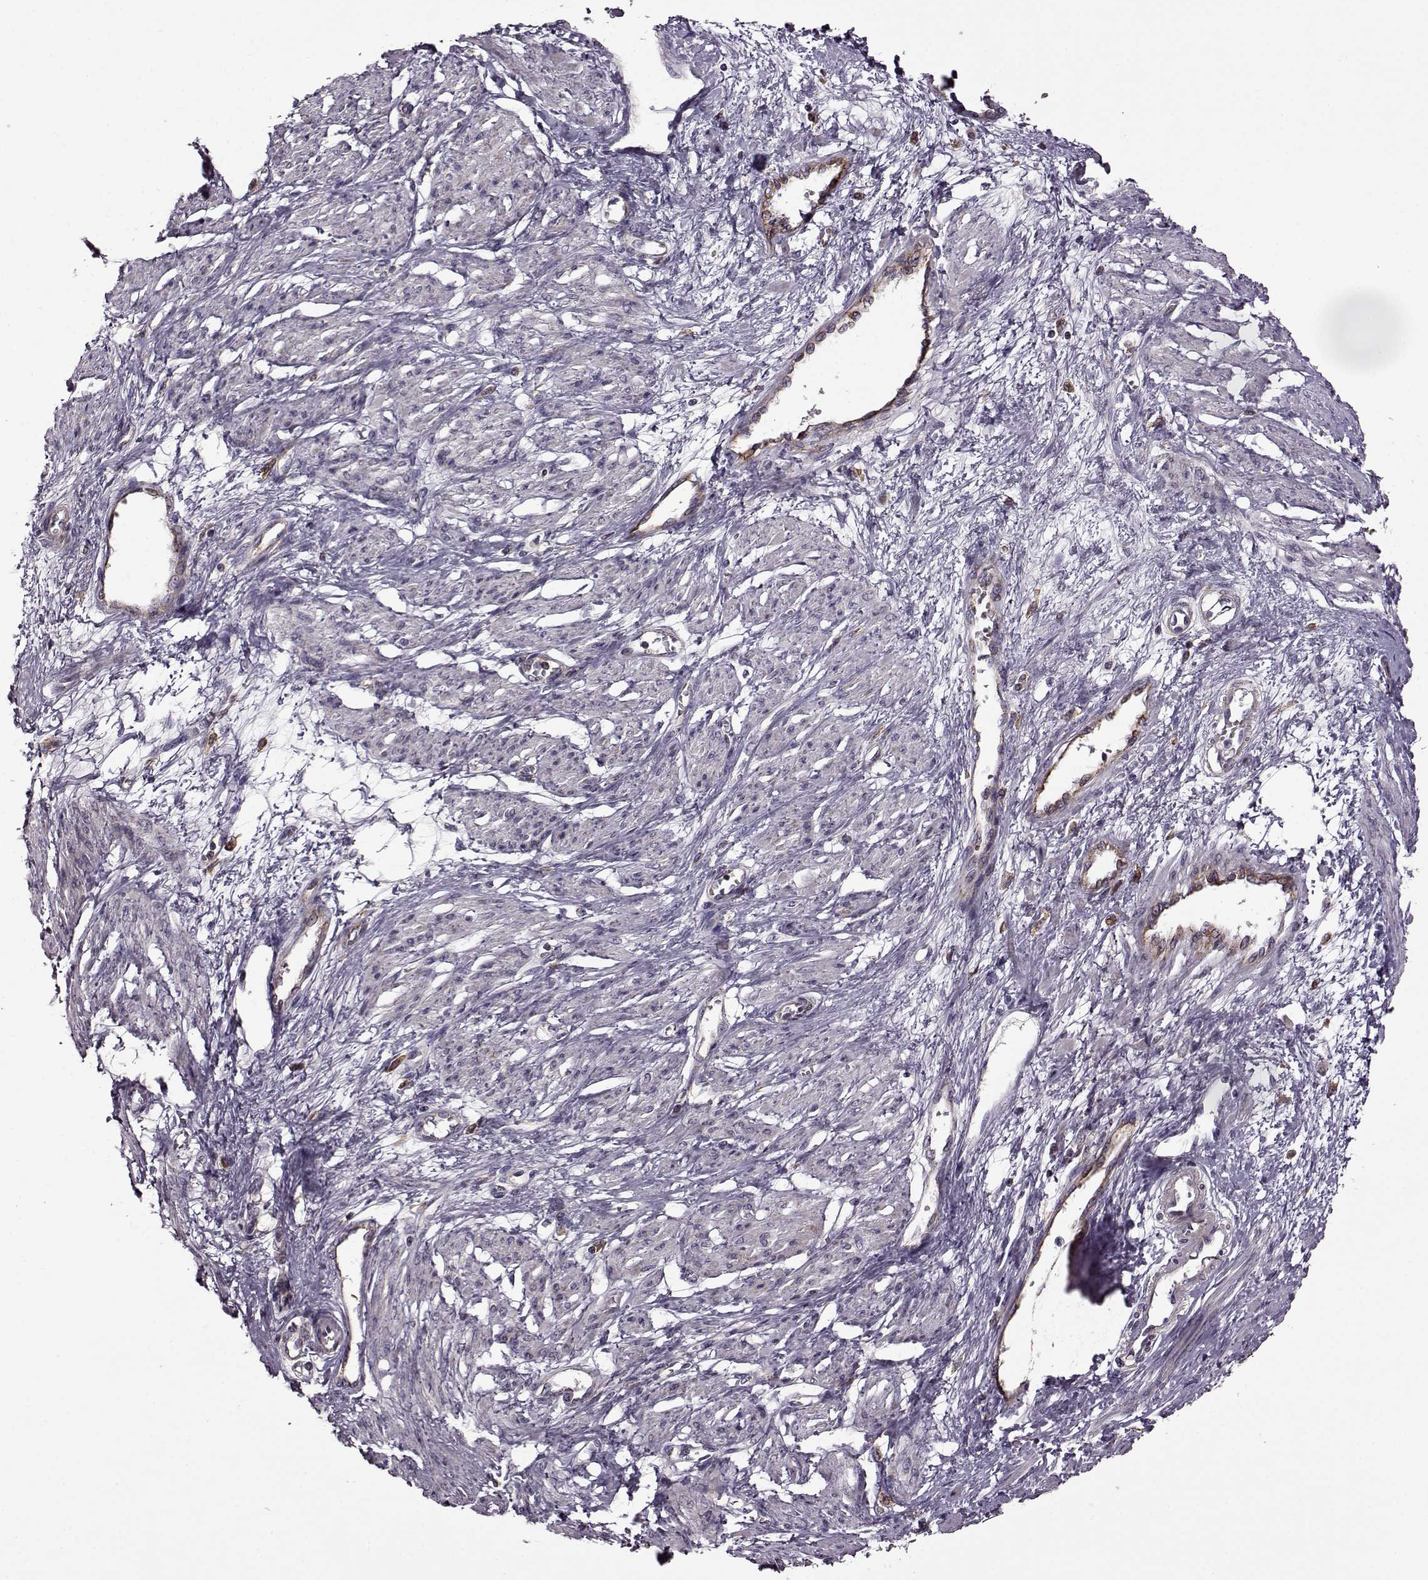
{"staining": {"intensity": "negative", "quantity": "none", "location": "none"}, "tissue": "smooth muscle", "cell_type": "Smooth muscle cells", "image_type": "normal", "snomed": [{"axis": "morphology", "description": "Normal tissue, NOS"}, {"axis": "topography", "description": "Smooth muscle"}, {"axis": "topography", "description": "Uterus"}], "caption": "High power microscopy micrograph of an immunohistochemistry micrograph of unremarkable smooth muscle, revealing no significant staining in smooth muscle cells.", "gene": "MTSS1", "patient": {"sex": "female", "age": 39}}